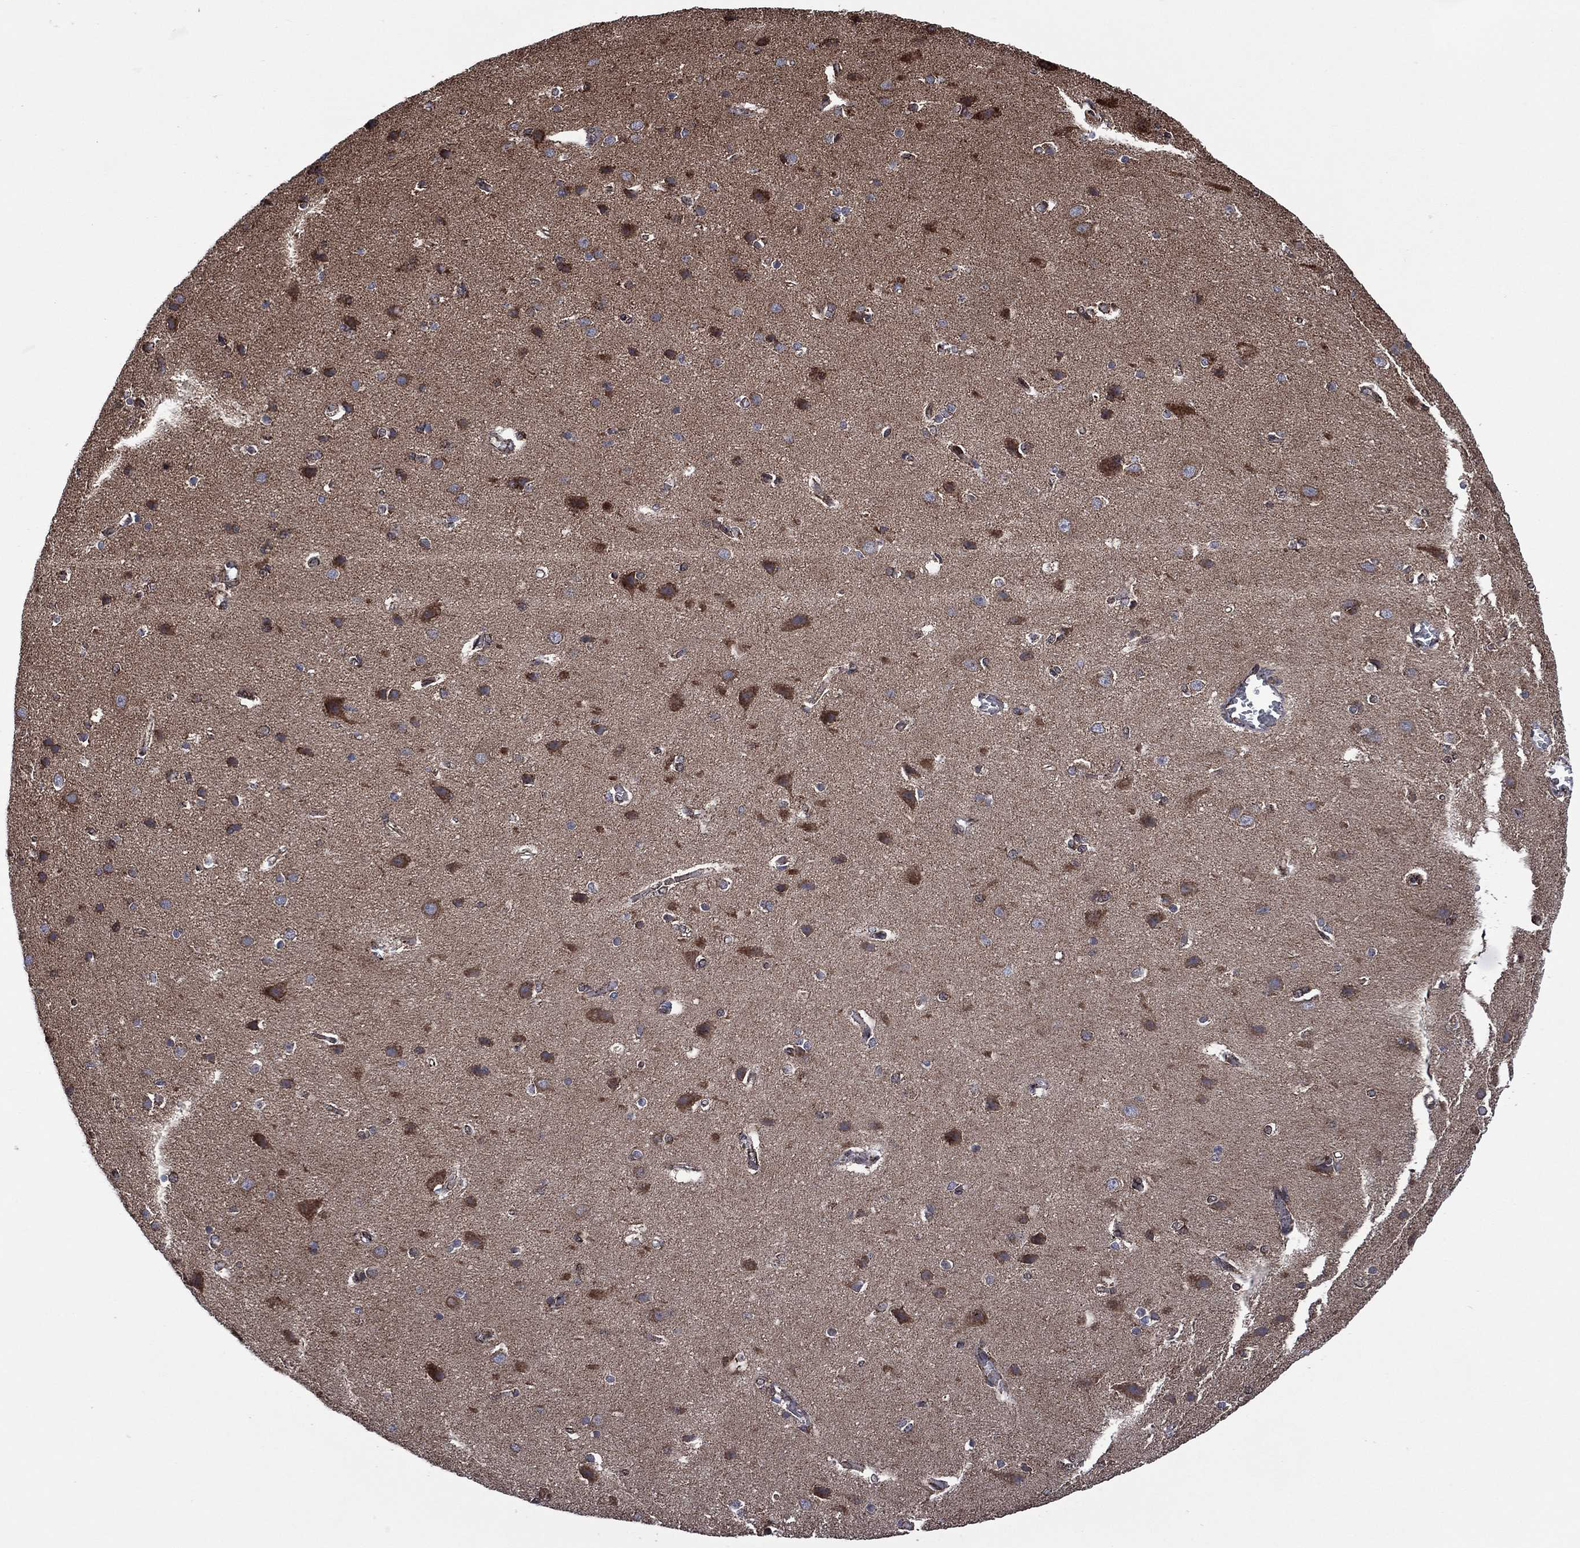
{"staining": {"intensity": "negative", "quantity": "none", "location": "none"}, "tissue": "cerebral cortex", "cell_type": "Endothelial cells", "image_type": "normal", "snomed": [{"axis": "morphology", "description": "Normal tissue, NOS"}, {"axis": "topography", "description": "Cerebral cortex"}], "caption": "Immunohistochemical staining of unremarkable cerebral cortex shows no significant staining in endothelial cells.", "gene": "HTD2", "patient": {"sex": "male", "age": 37}}